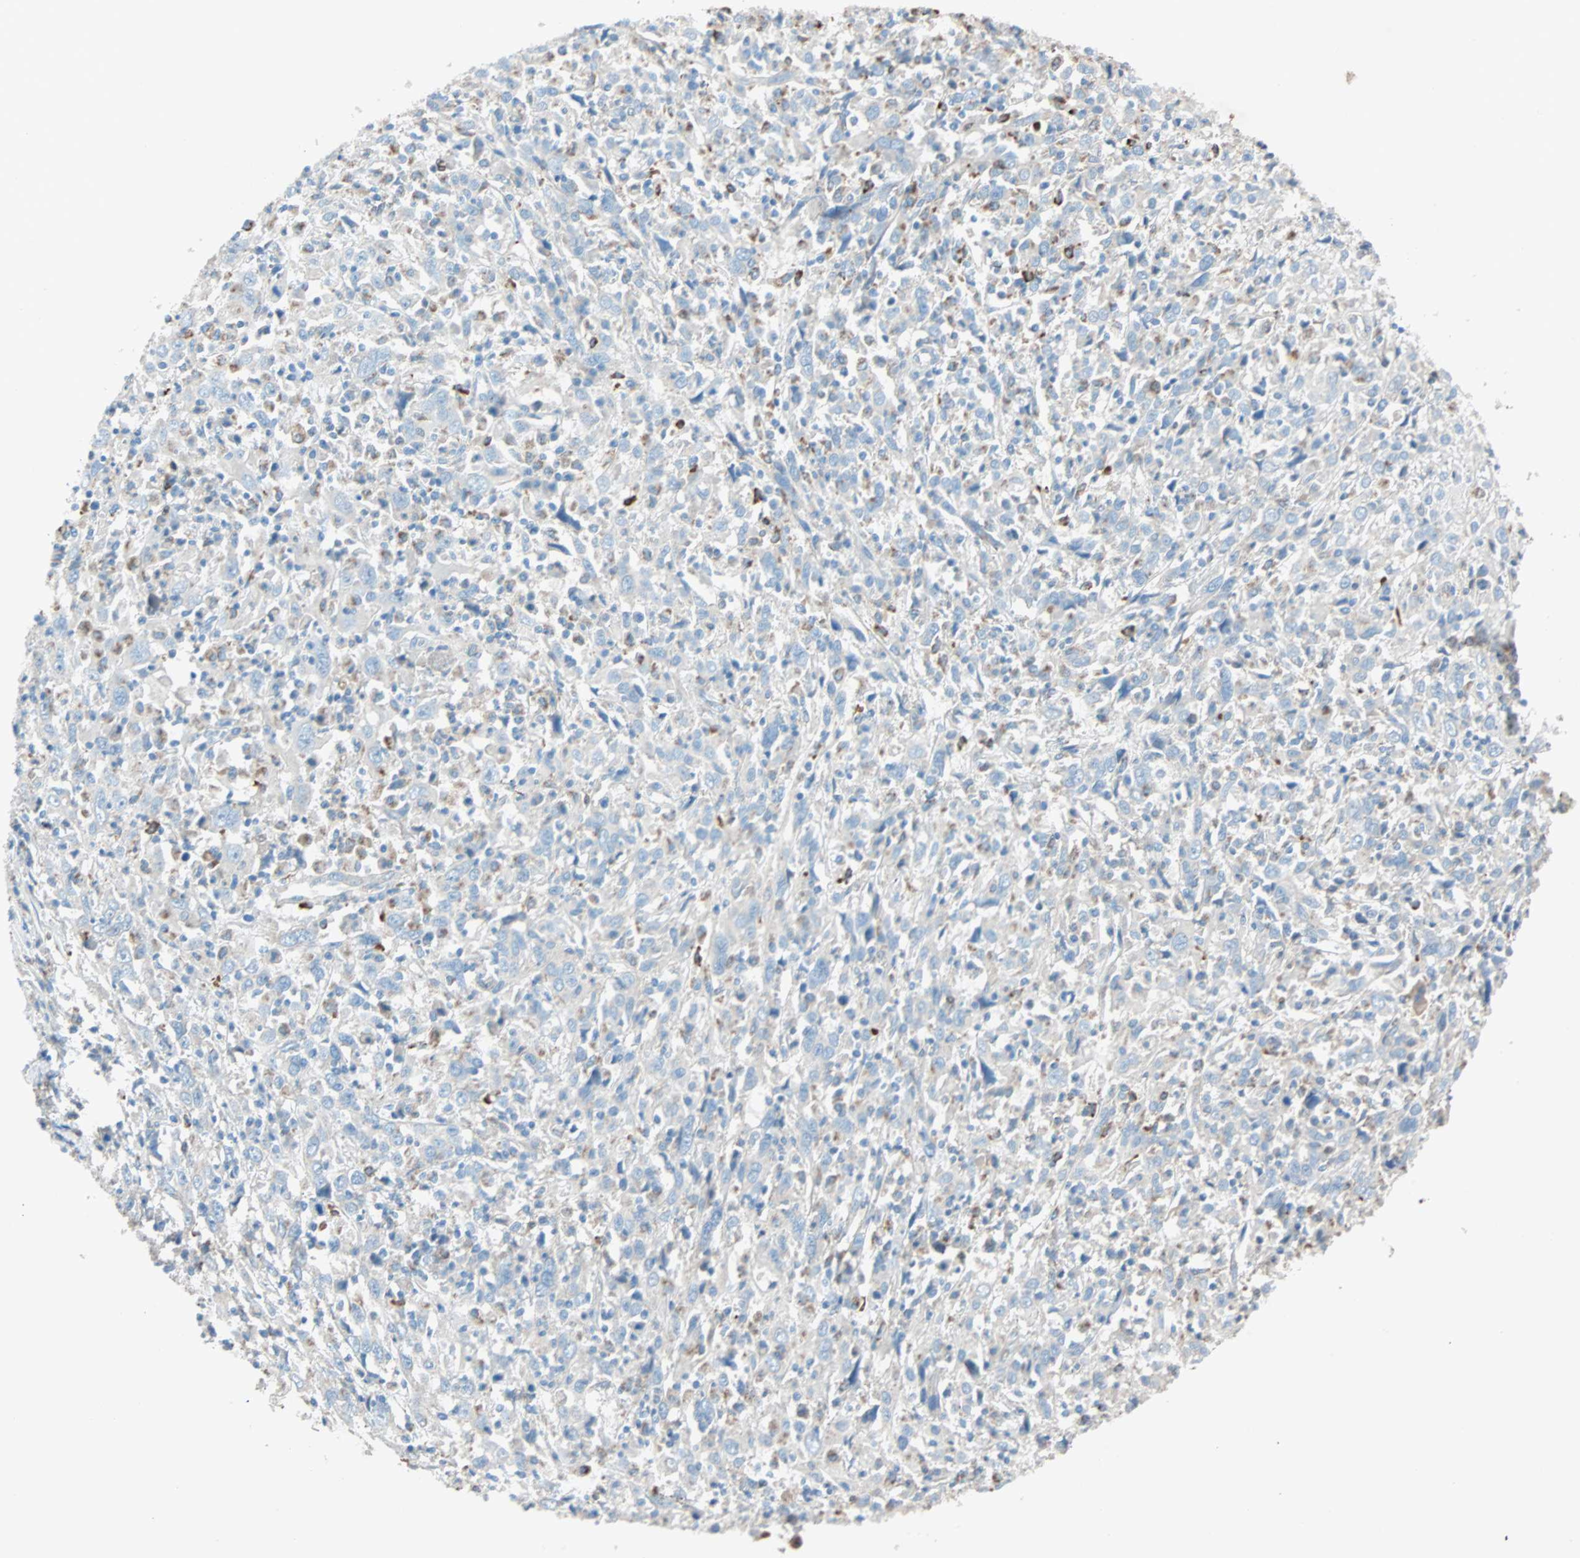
{"staining": {"intensity": "weak", "quantity": ">75%", "location": "cytoplasmic/membranous"}, "tissue": "cervical cancer", "cell_type": "Tumor cells", "image_type": "cancer", "snomed": [{"axis": "morphology", "description": "Squamous cell carcinoma, NOS"}, {"axis": "topography", "description": "Cervix"}], "caption": "This is a photomicrograph of immunohistochemistry (IHC) staining of cervical squamous cell carcinoma, which shows weak staining in the cytoplasmic/membranous of tumor cells.", "gene": "LY6G6F", "patient": {"sex": "female", "age": 46}}